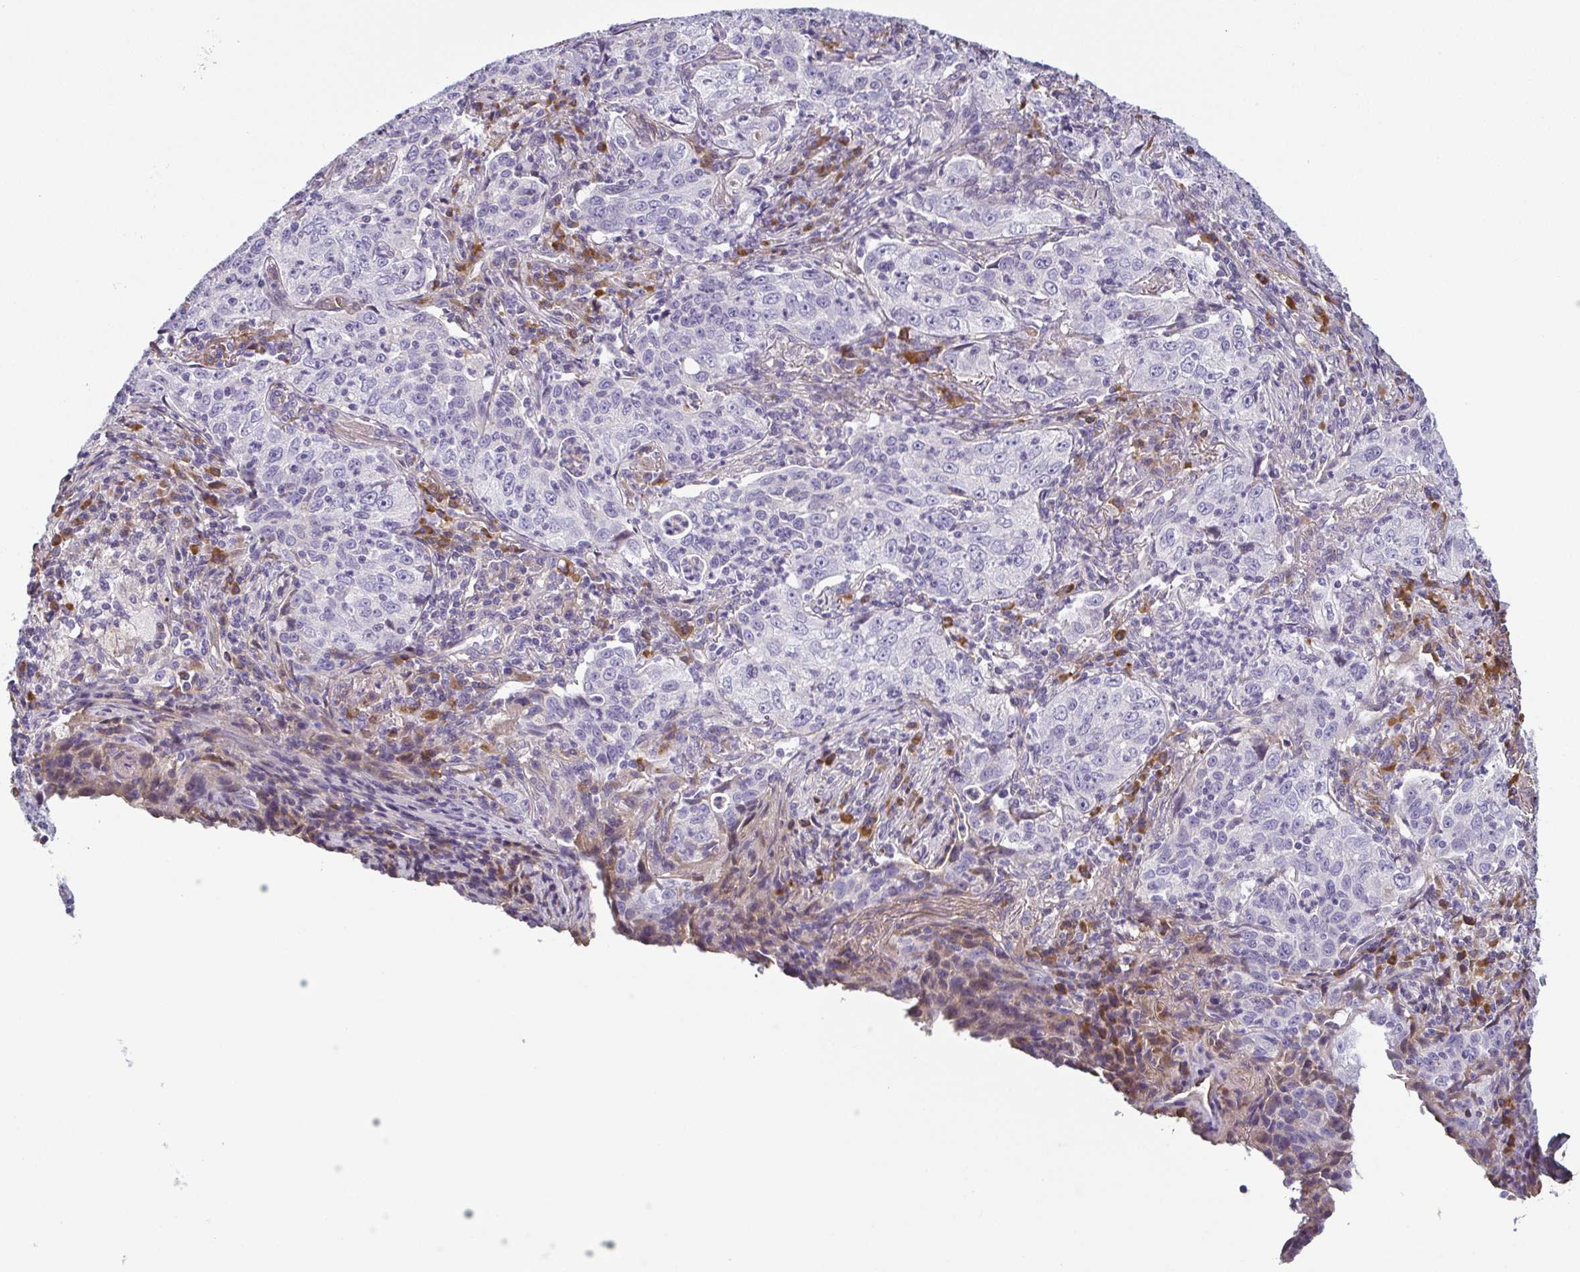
{"staining": {"intensity": "negative", "quantity": "none", "location": "none"}, "tissue": "lung cancer", "cell_type": "Tumor cells", "image_type": "cancer", "snomed": [{"axis": "morphology", "description": "Squamous cell carcinoma, NOS"}, {"axis": "topography", "description": "Lung"}], "caption": "This is an immunohistochemistry (IHC) micrograph of lung cancer. There is no staining in tumor cells.", "gene": "ECM1", "patient": {"sex": "male", "age": 71}}